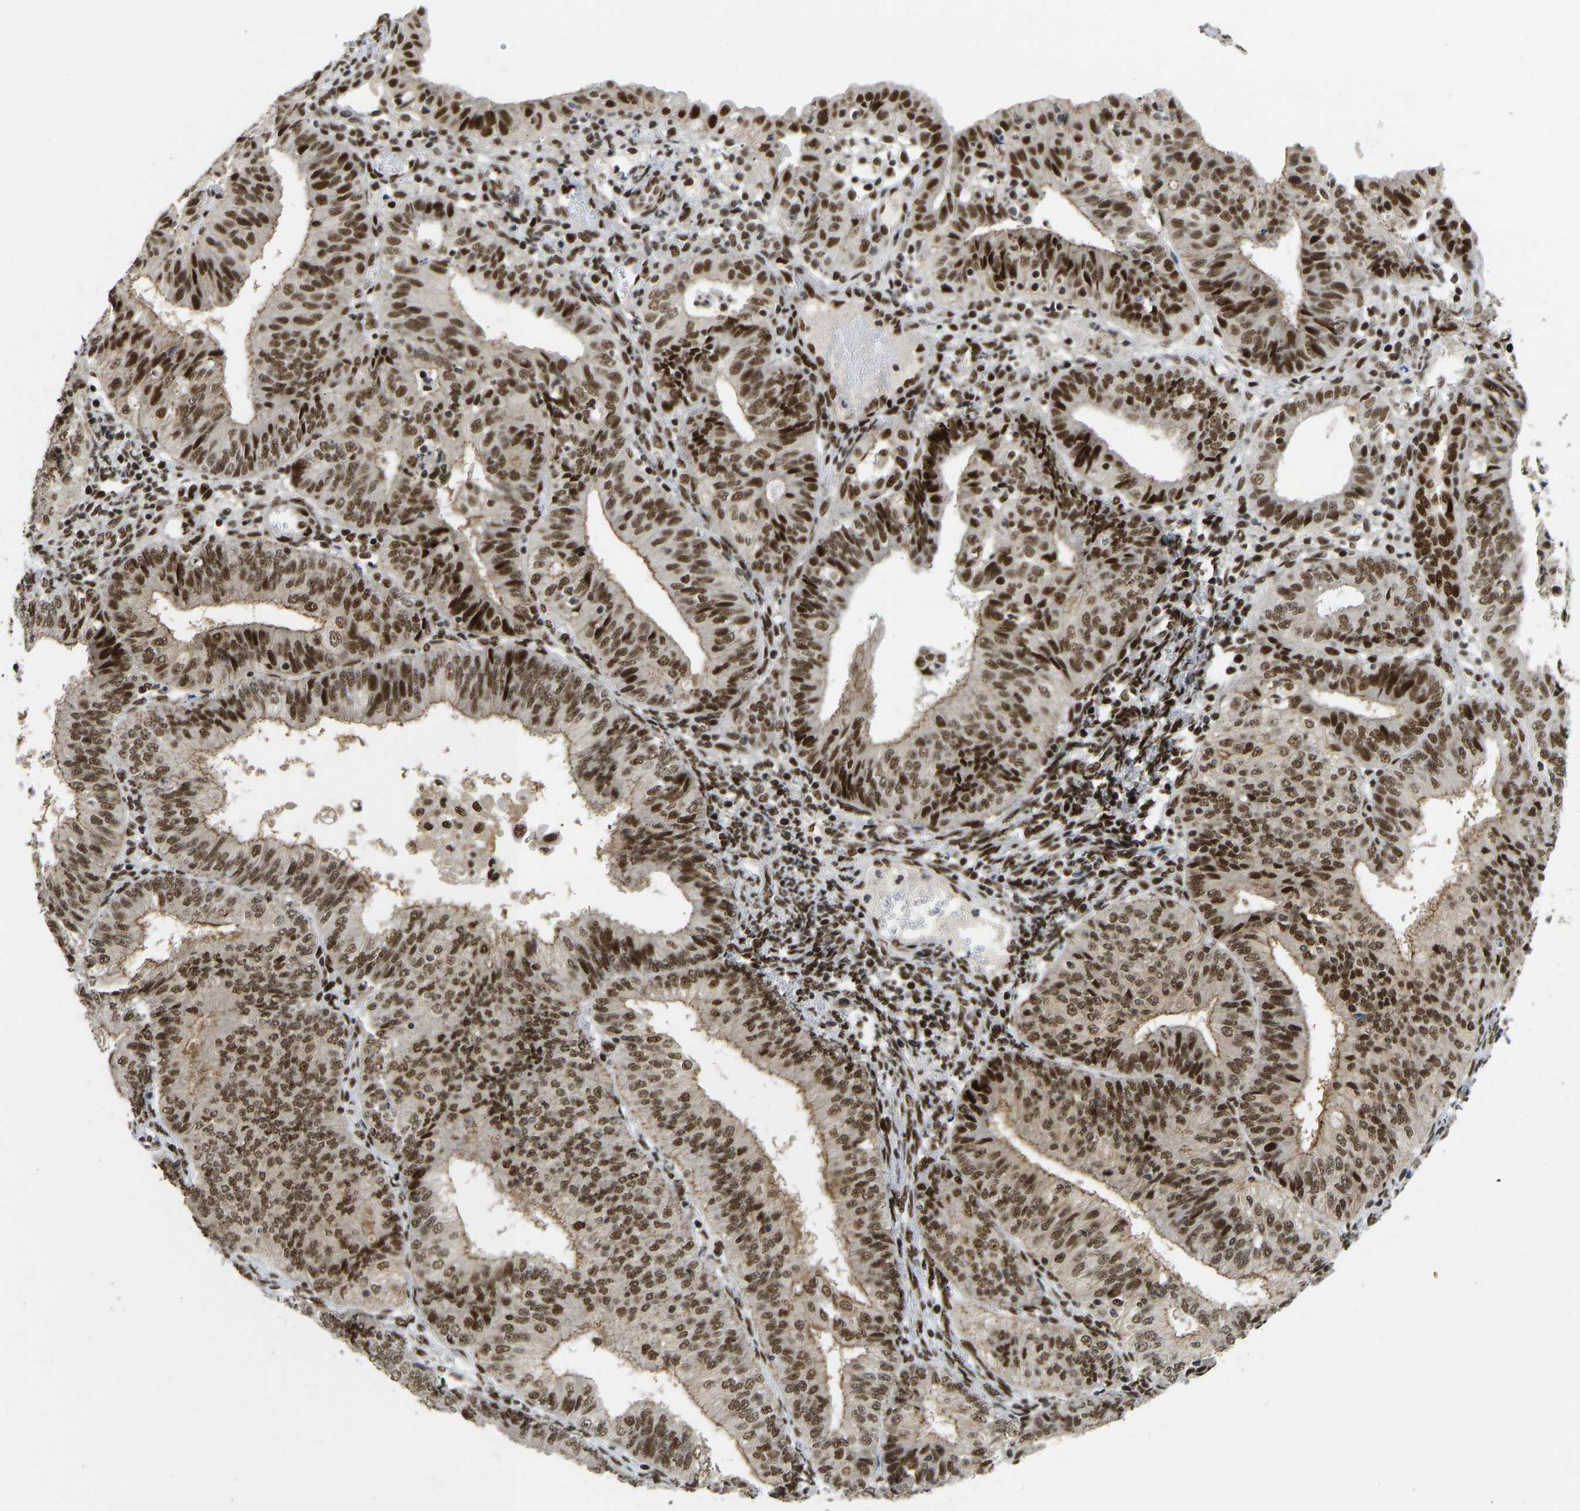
{"staining": {"intensity": "strong", "quantity": ">75%", "location": "nuclear"}, "tissue": "endometrial cancer", "cell_type": "Tumor cells", "image_type": "cancer", "snomed": [{"axis": "morphology", "description": "Adenocarcinoma, NOS"}, {"axis": "topography", "description": "Endometrium"}], "caption": "Brown immunohistochemical staining in adenocarcinoma (endometrial) shows strong nuclear expression in about >75% of tumor cells. (IHC, brightfield microscopy, high magnification).", "gene": "FOXK1", "patient": {"sex": "female", "age": 58}}